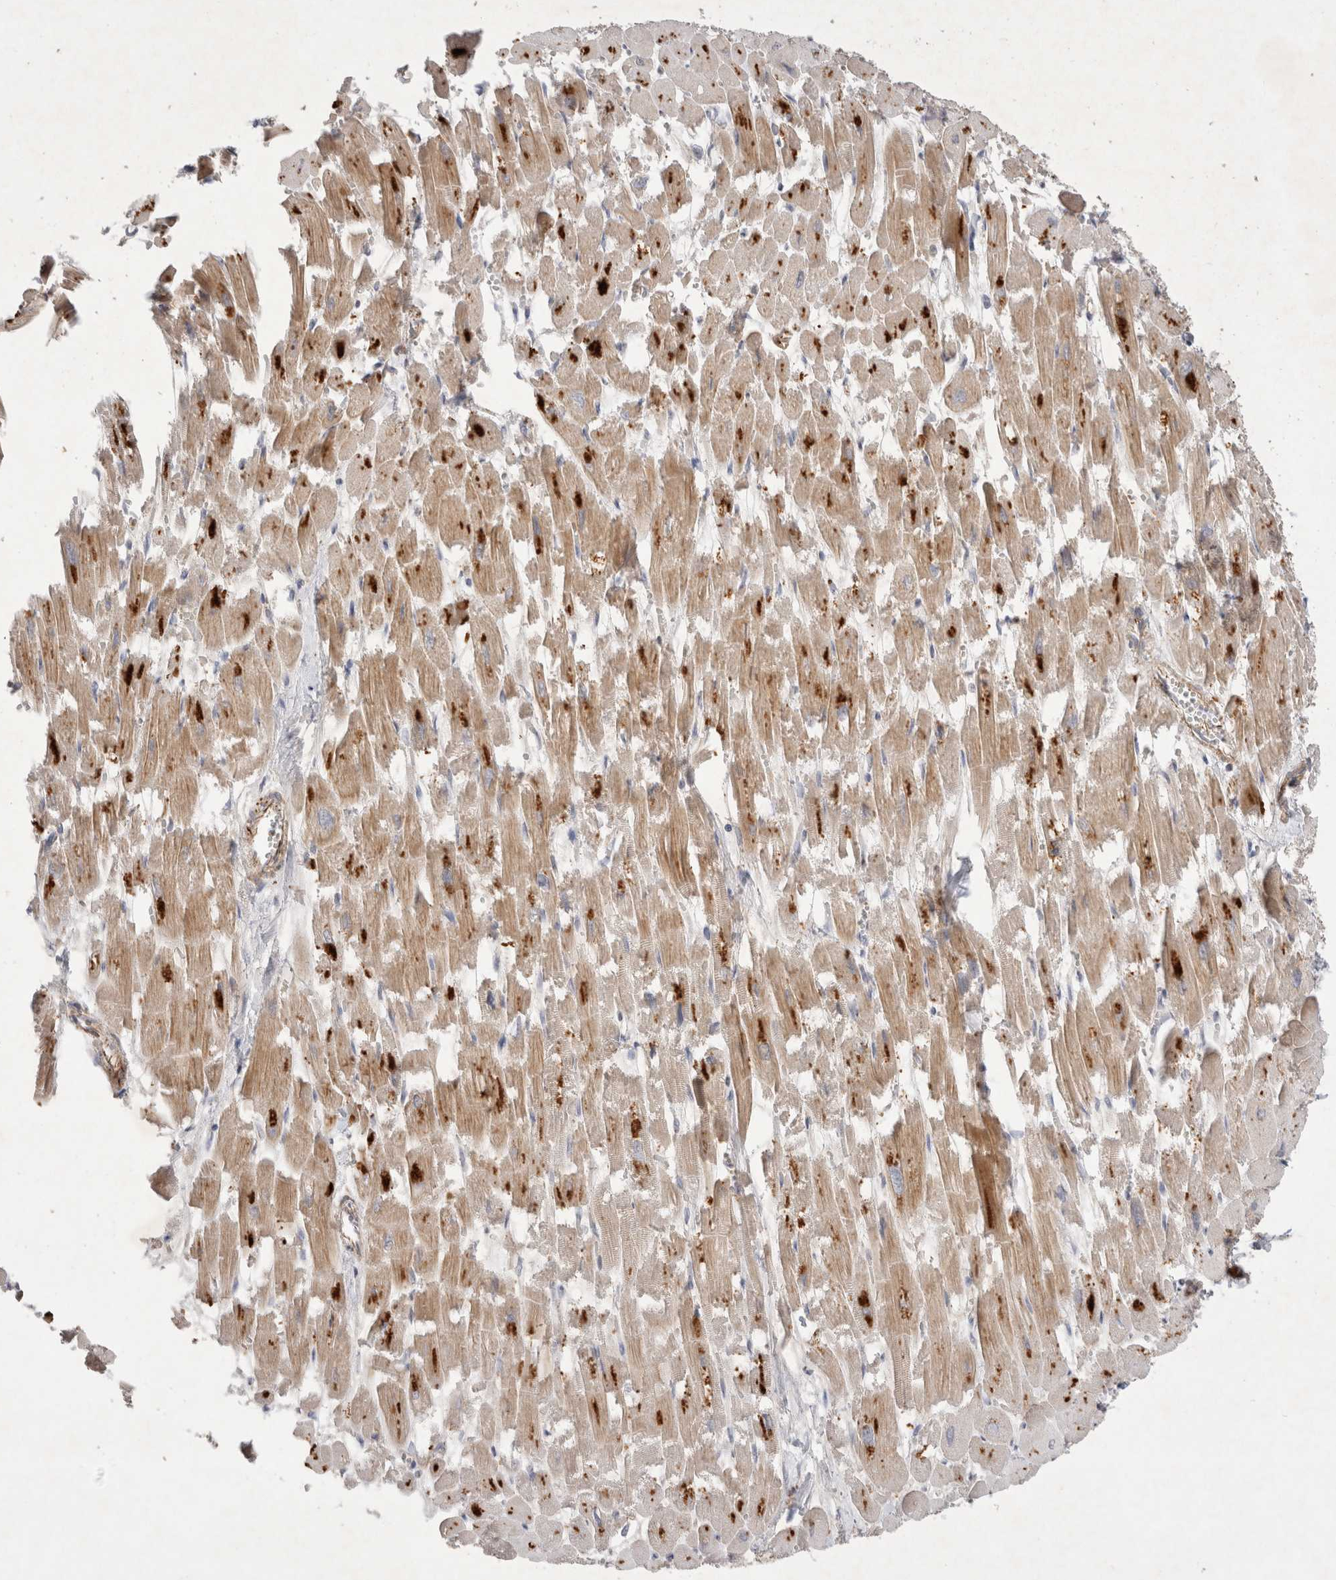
{"staining": {"intensity": "moderate", "quantity": "25%-75%", "location": "cytoplasmic/membranous"}, "tissue": "heart muscle", "cell_type": "Cardiomyocytes", "image_type": "normal", "snomed": [{"axis": "morphology", "description": "Normal tissue, NOS"}, {"axis": "topography", "description": "Heart"}], "caption": "DAB immunohistochemical staining of unremarkable human heart muscle reveals moderate cytoplasmic/membranous protein positivity in about 25%-75% of cardiomyocytes.", "gene": "NMU", "patient": {"sex": "male", "age": 54}}